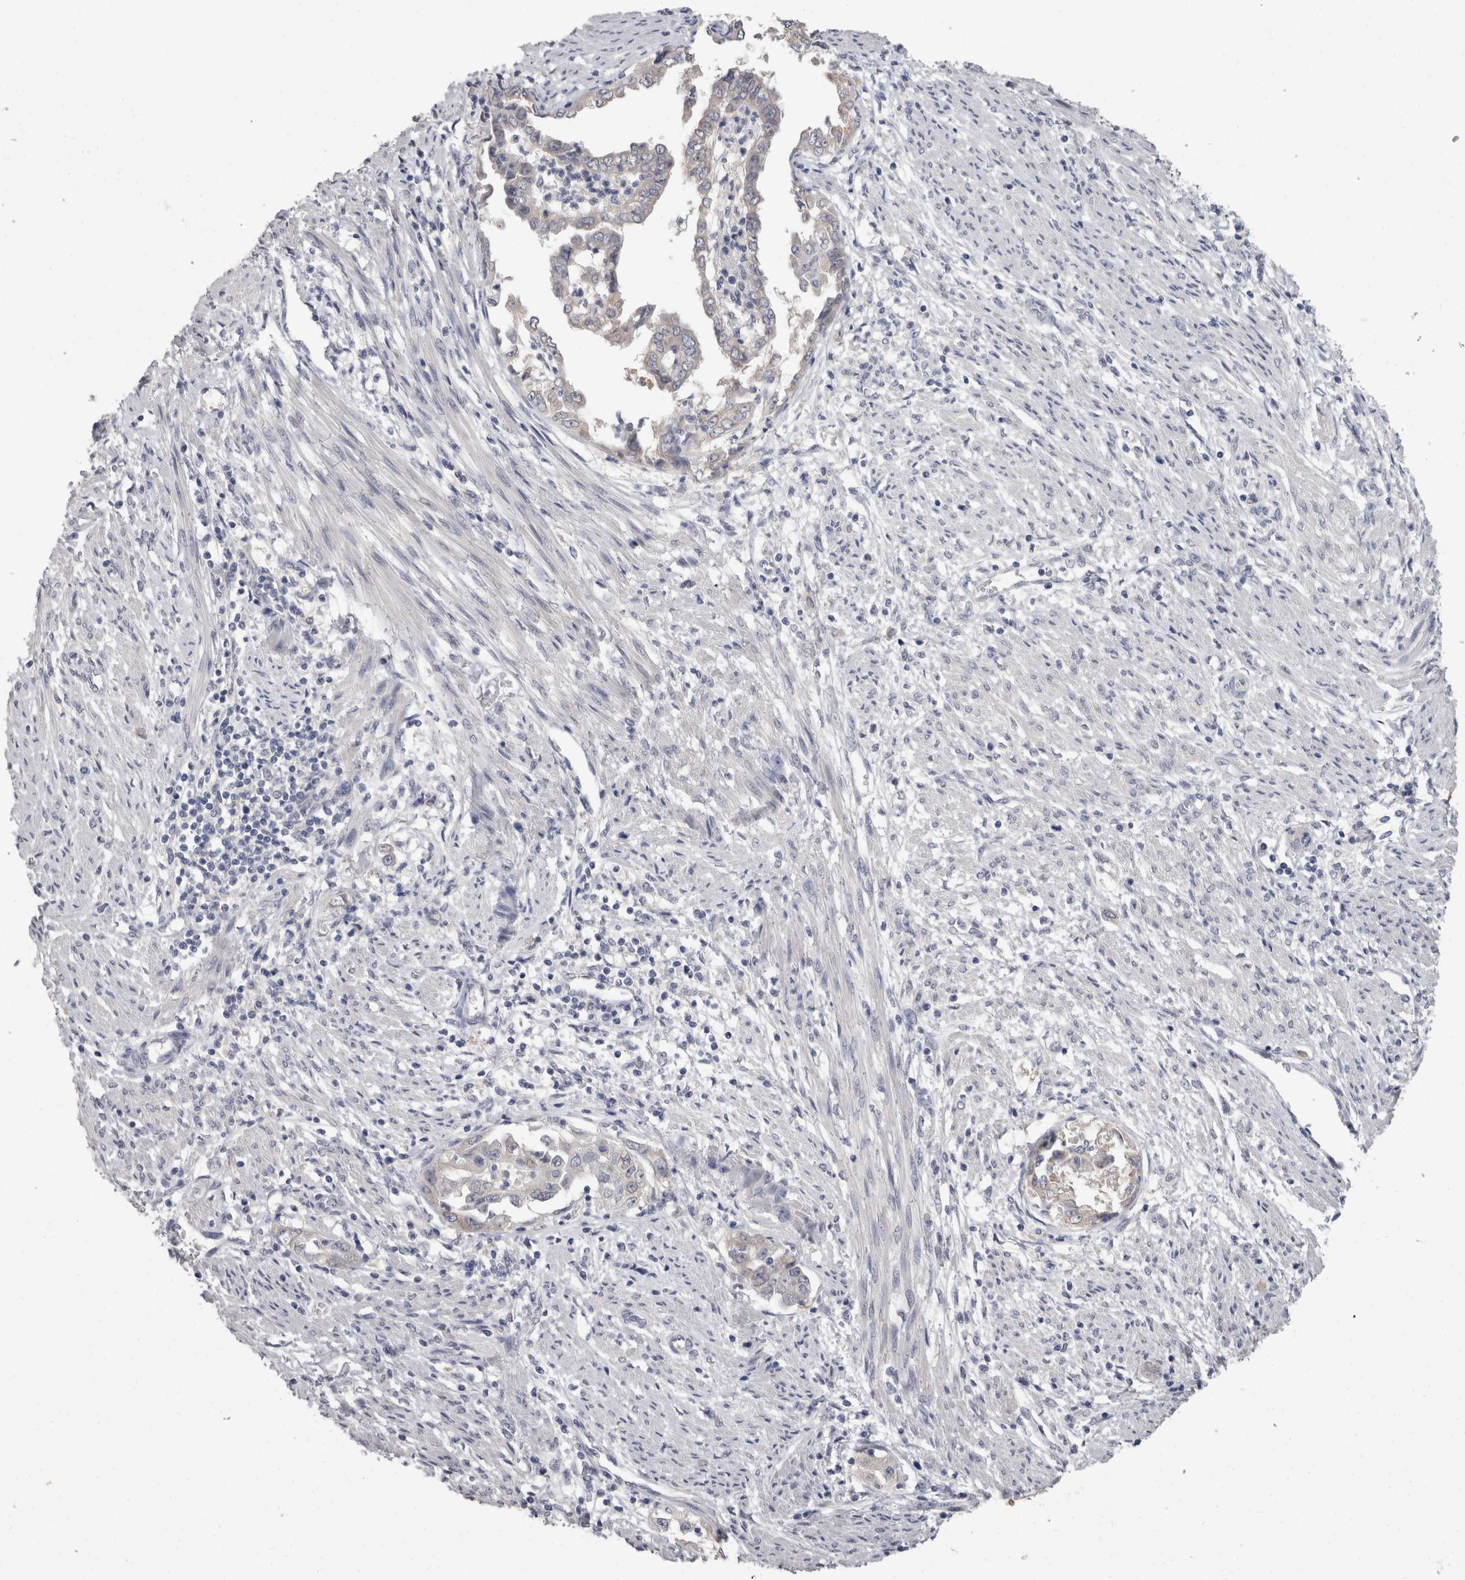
{"staining": {"intensity": "weak", "quantity": "<25%", "location": "cytoplasmic/membranous"}, "tissue": "endometrial cancer", "cell_type": "Tumor cells", "image_type": "cancer", "snomed": [{"axis": "morphology", "description": "Adenocarcinoma, NOS"}, {"axis": "topography", "description": "Endometrium"}], "caption": "Tumor cells show no significant protein expression in endometrial cancer (adenocarcinoma).", "gene": "FHOD3", "patient": {"sex": "female", "age": 85}}